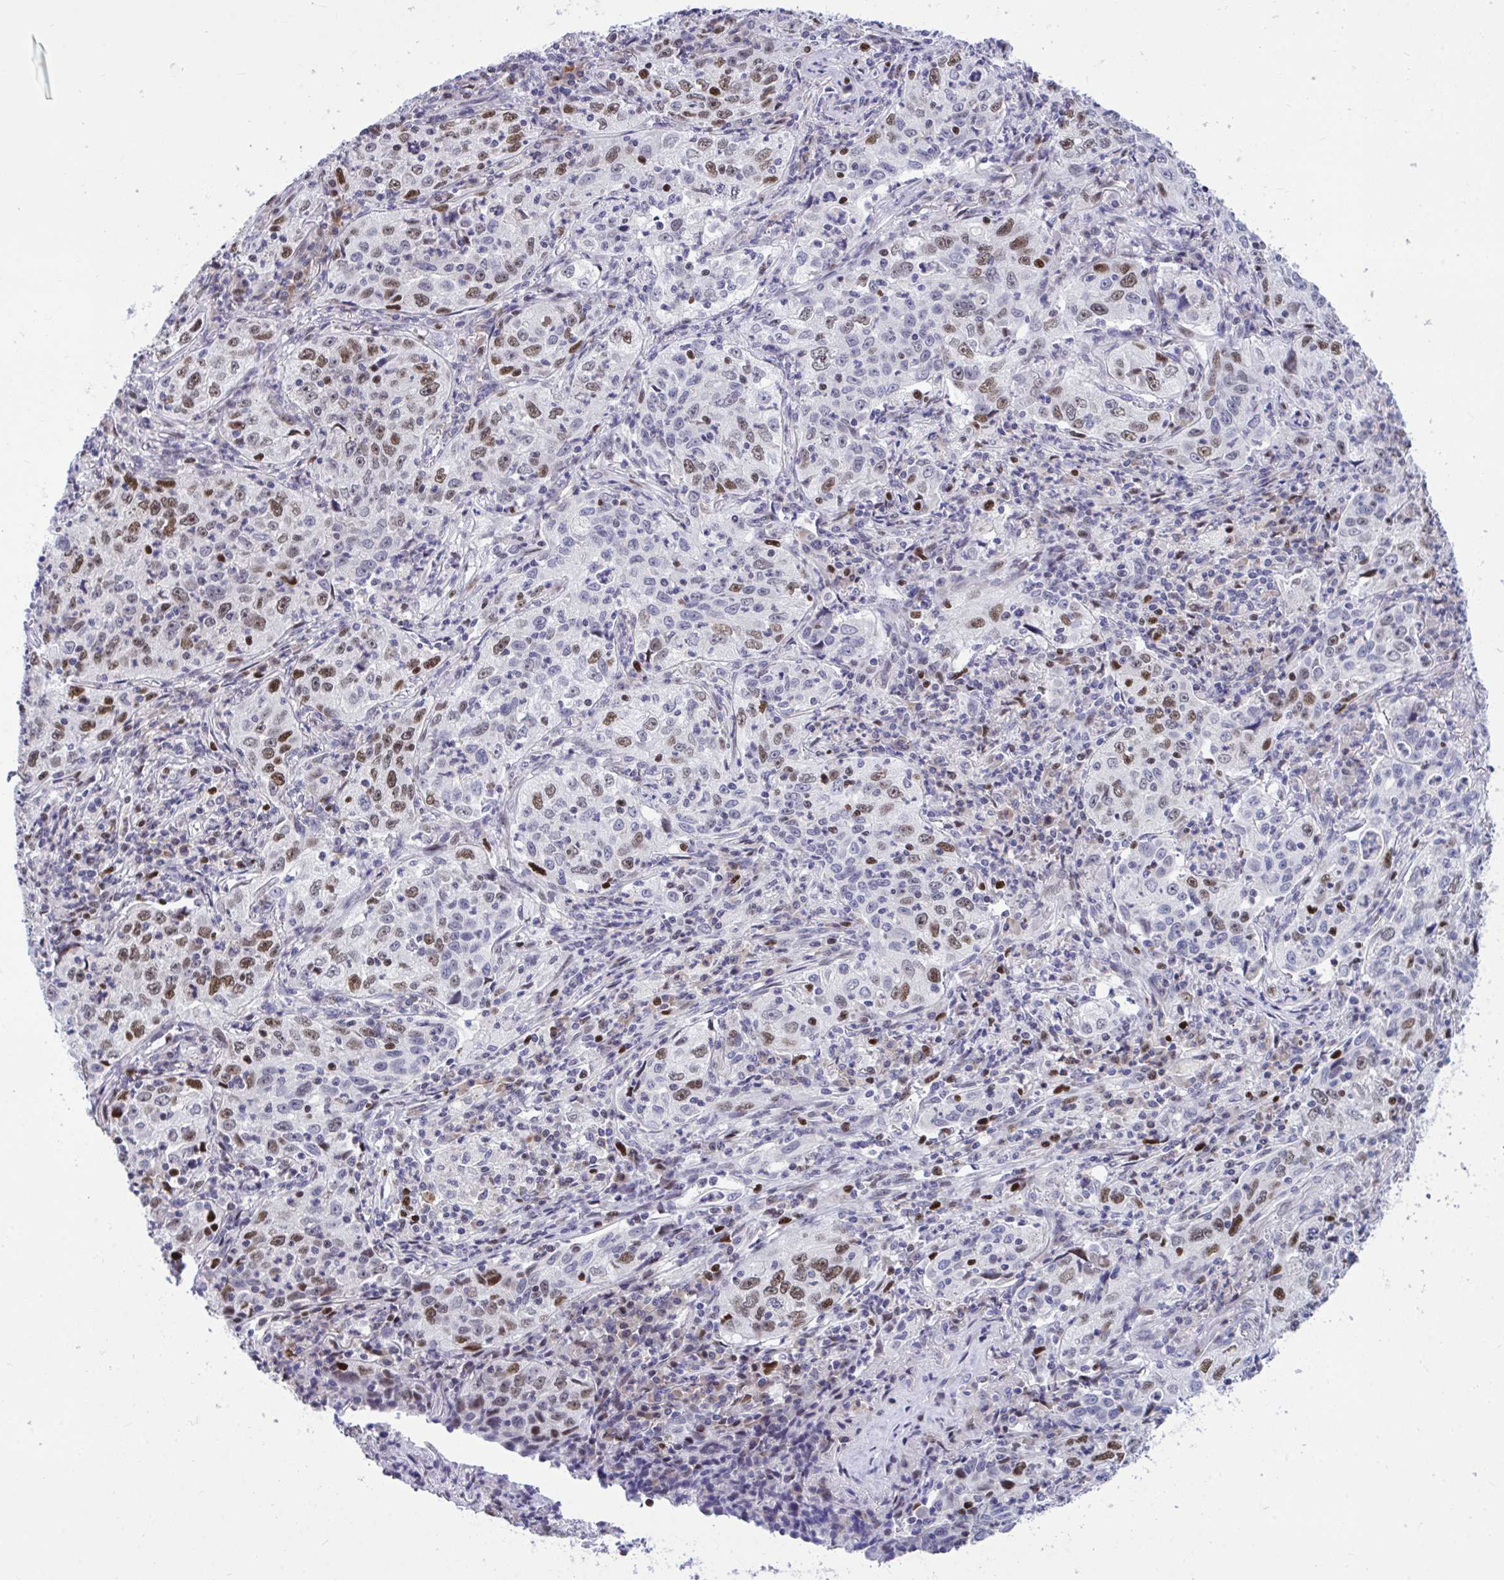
{"staining": {"intensity": "moderate", "quantity": "25%-75%", "location": "nuclear"}, "tissue": "lung cancer", "cell_type": "Tumor cells", "image_type": "cancer", "snomed": [{"axis": "morphology", "description": "Squamous cell carcinoma, NOS"}, {"axis": "topography", "description": "Lung"}], "caption": "There is medium levels of moderate nuclear expression in tumor cells of lung squamous cell carcinoma, as demonstrated by immunohistochemical staining (brown color).", "gene": "C1QL2", "patient": {"sex": "male", "age": 71}}